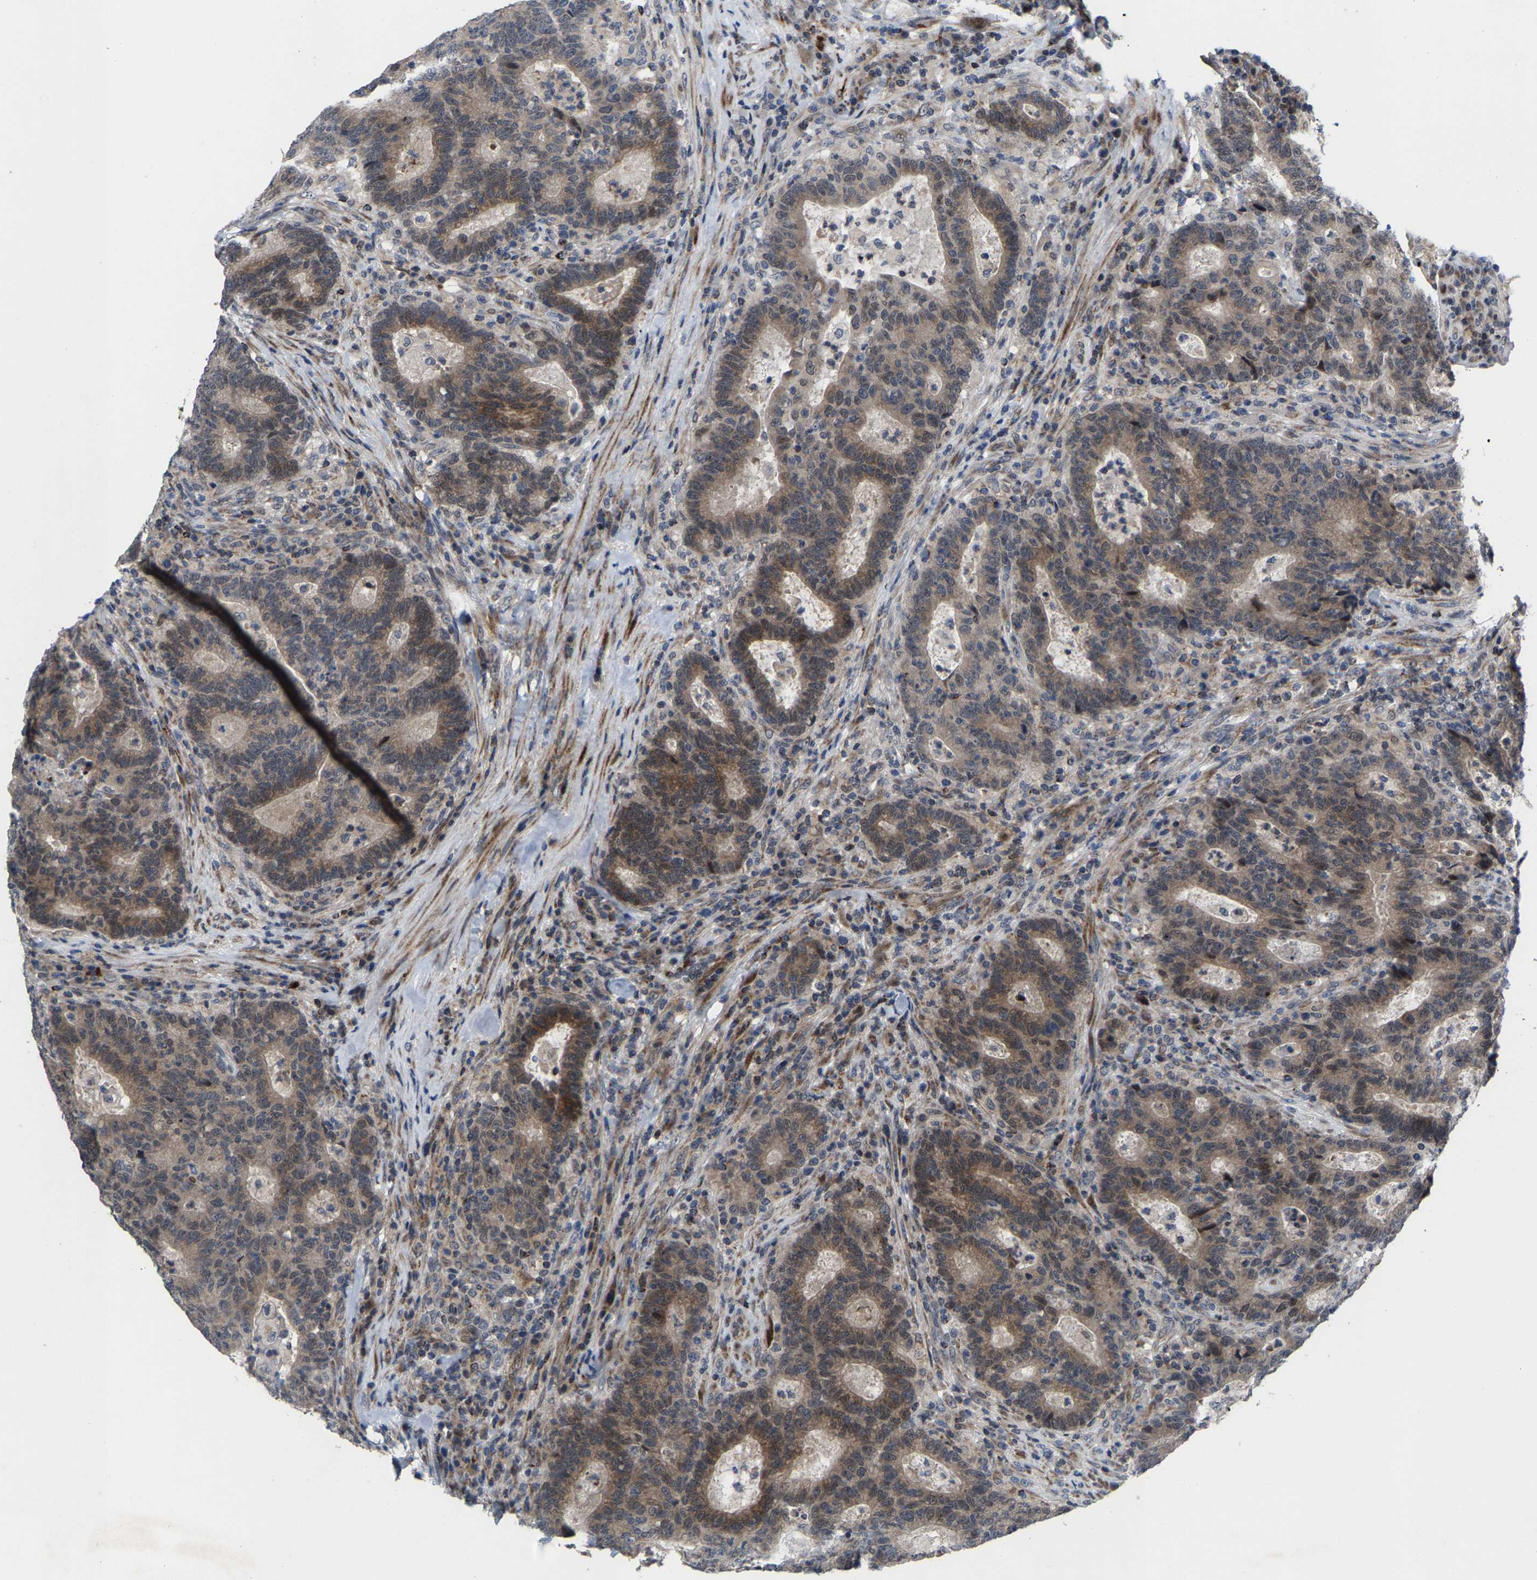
{"staining": {"intensity": "moderate", "quantity": "25%-75%", "location": "cytoplasmic/membranous"}, "tissue": "colorectal cancer", "cell_type": "Tumor cells", "image_type": "cancer", "snomed": [{"axis": "morphology", "description": "Adenocarcinoma, NOS"}, {"axis": "topography", "description": "Colon"}], "caption": "Immunohistochemical staining of human adenocarcinoma (colorectal) reveals moderate cytoplasmic/membranous protein staining in about 25%-75% of tumor cells. The staining was performed using DAB, with brown indicating positive protein expression. Nuclei are stained blue with hematoxylin.", "gene": "TDRKH", "patient": {"sex": "female", "age": 75}}